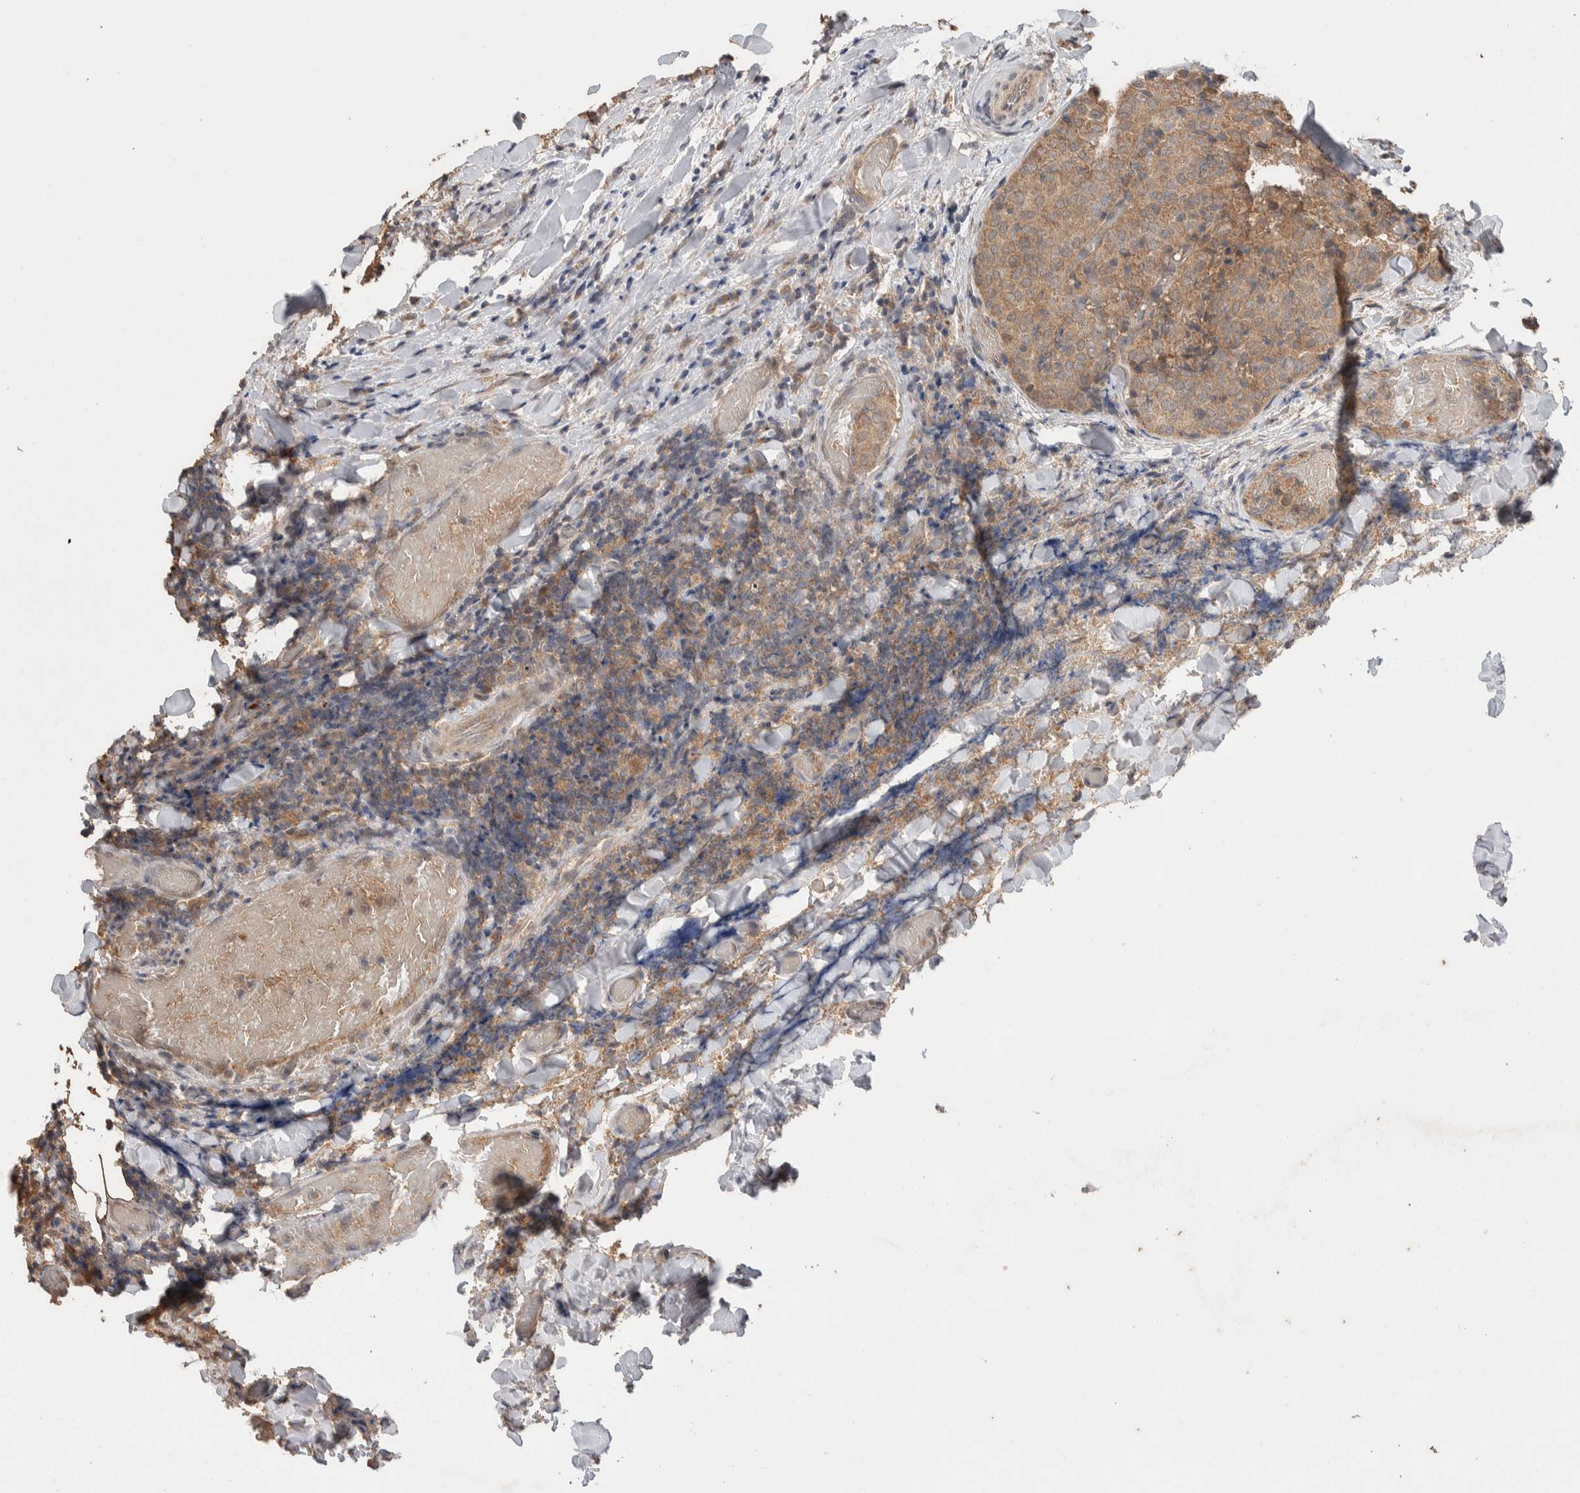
{"staining": {"intensity": "weak", "quantity": ">75%", "location": "cytoplasmic/membranous"}, "tissue": "thyroid cancer", "cell_type": "Tumor cells", "image_type": "cancer", "snomed": [{"axis": "morphology", "description": "Normal tissue, NOS"}, {"axis": "morphology", "description": "Papillary adenocarcinoma, NOS"}, {"axis": "topography", "description": "Thyroid gland"}], "caption": "Immunohistochemistry (IHC) (DAB) staining of thyroid cancer shows weak cytoplasmic/membranous protein expression in approximately >75% of tumor cells. (DAB (3,3'-diaminobenzidine) IHC, brown staining for protein, blue staining for nuclei).", "gene": "KCNJ5", "patient": {"sex": "female", "age": 30}}